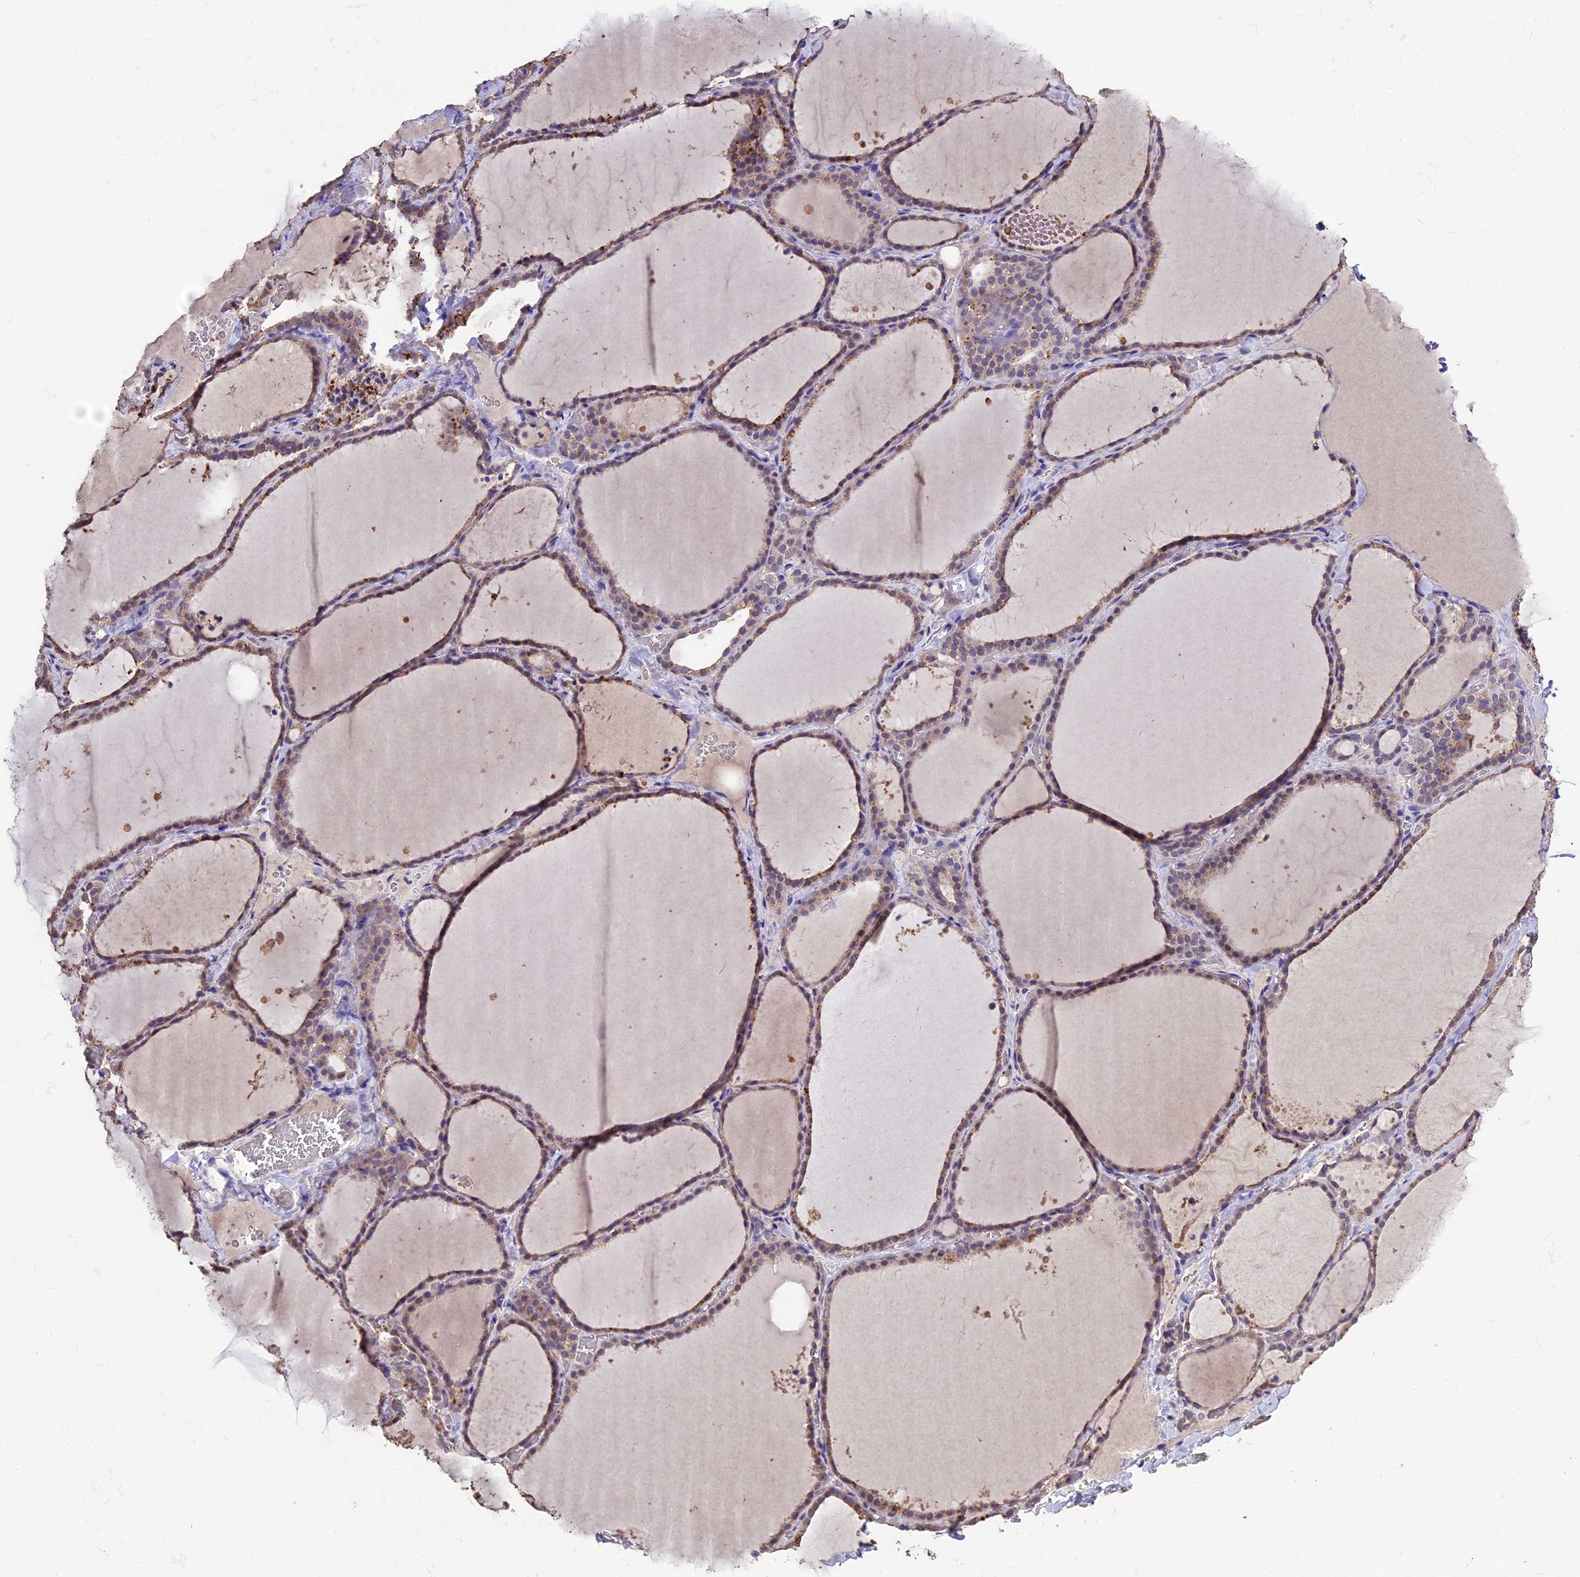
{"staining": {"intensity": "moderate", "quantity": "25%-75%", "location": "cytoplasmic/membranous"}, "tissue": "thyroid gland", "cell_type": "Glandular cells", "image_type": "normal", "snomed": [{"axis": "morphology", "description": "Normal tissue, NOS"}, {"axis": "topography", "description": "Thyroid gland"}], "caption": "Glandular cells demonstrate medium levels of moderate cytoplasmic/membranous staining in about 25%-75% of cells in unremarkable human thyroid gland. Nuclei are stained in blue.", "gene": "DIS3L", "patient": {"sex": "female", "age": 22}}